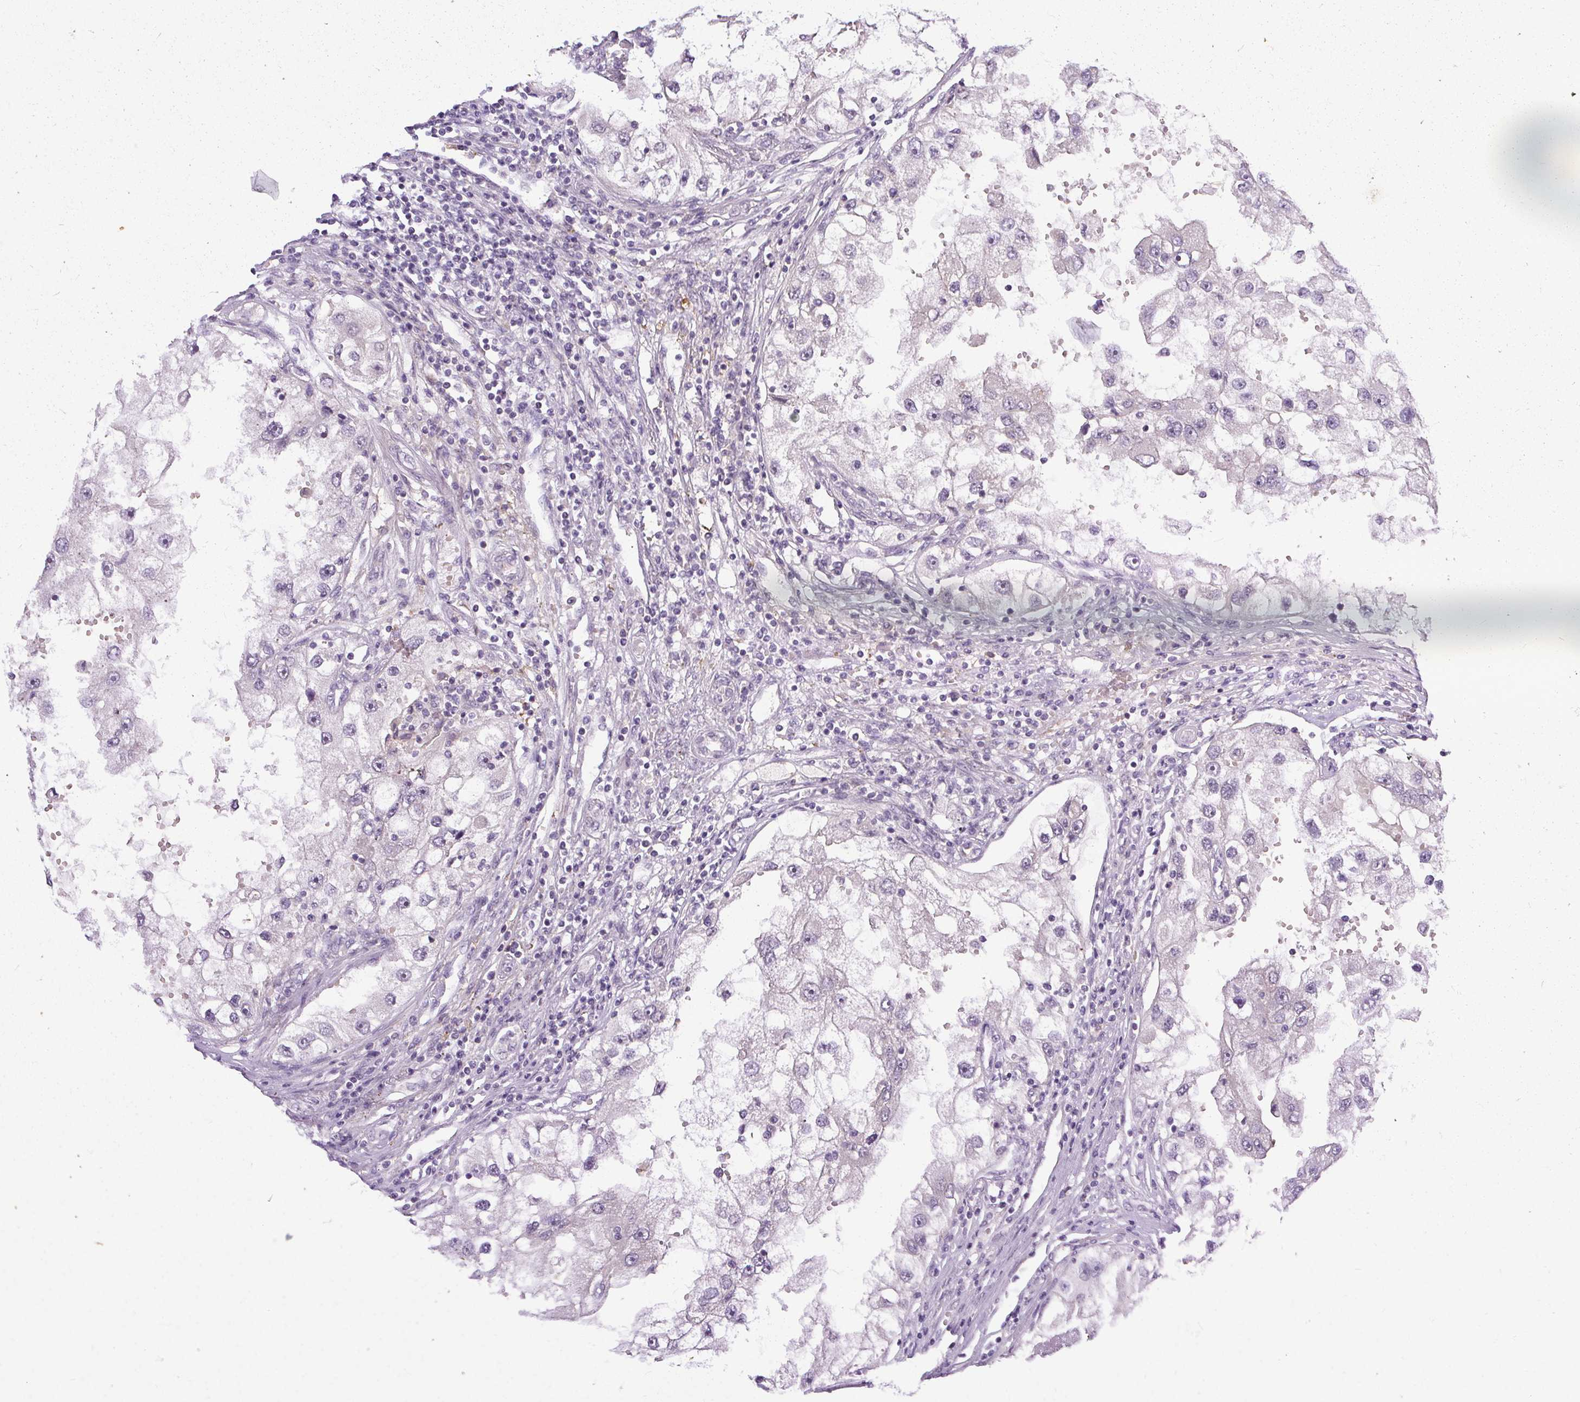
{"staining": {"intensity": "negative", "quantity": "none", "location": "none"}, "tissue": "renal cancer", "cell_type": "Tumor cells", "image_type": "cancer", "snomed": [{"axis": "morphology", "description": "Adenocarcinoma, NOS"}, {"axis": "topography", "description": "Kidney"}], "caption": "An immunohistochemistry histopathology image of renal cancer is shown. There is no staining in tumor cells of renal cancer.", "gene": "FAM117B", "patient": {"sex": "male", "age": 63}}